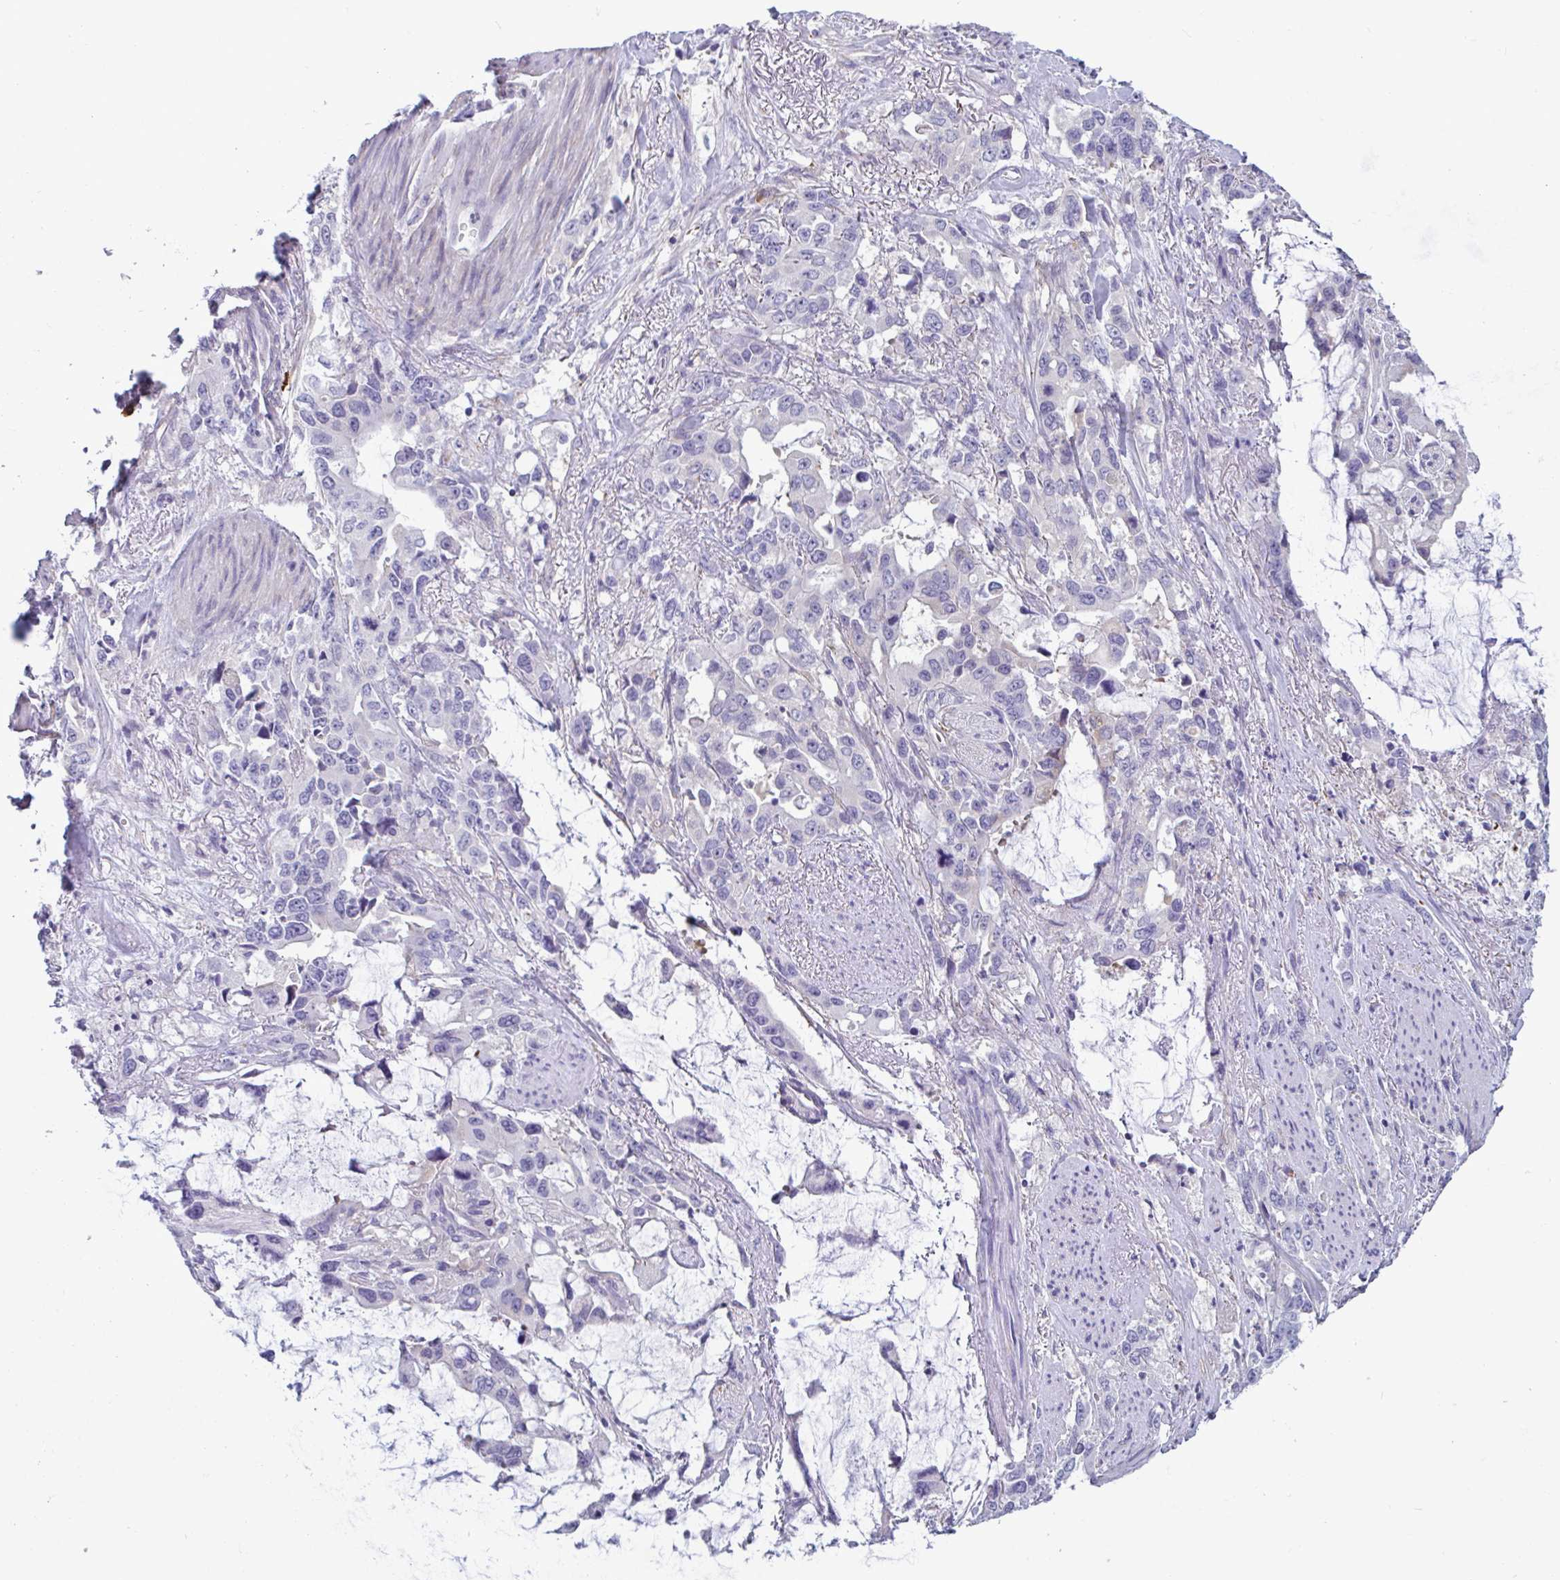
{"staining": {"intensity": "negative", "quantity": "none", "location": "none"}, "tissue": "stomach cancer", "cell_type": "Tumor cells", "image_type": "cancer", "snomed": [{"axis": "morphology", "description": "Adenocarcinoma, NOS"}, {"axis": "topography", "description": "Stomach, upper"}], "caption": "DAB (3,3'-diaminobenzidine) immunohistochemical staining of human stomach cancer reveals no significant positivity in tumor cells. (Brightfield microscopy of DAB (3,3'-diaminobenzidine) immunohistochemistry (IHC) at high magnification).", "gene": "MS4A14", "patient": {"sex": "male", "age": 85}}